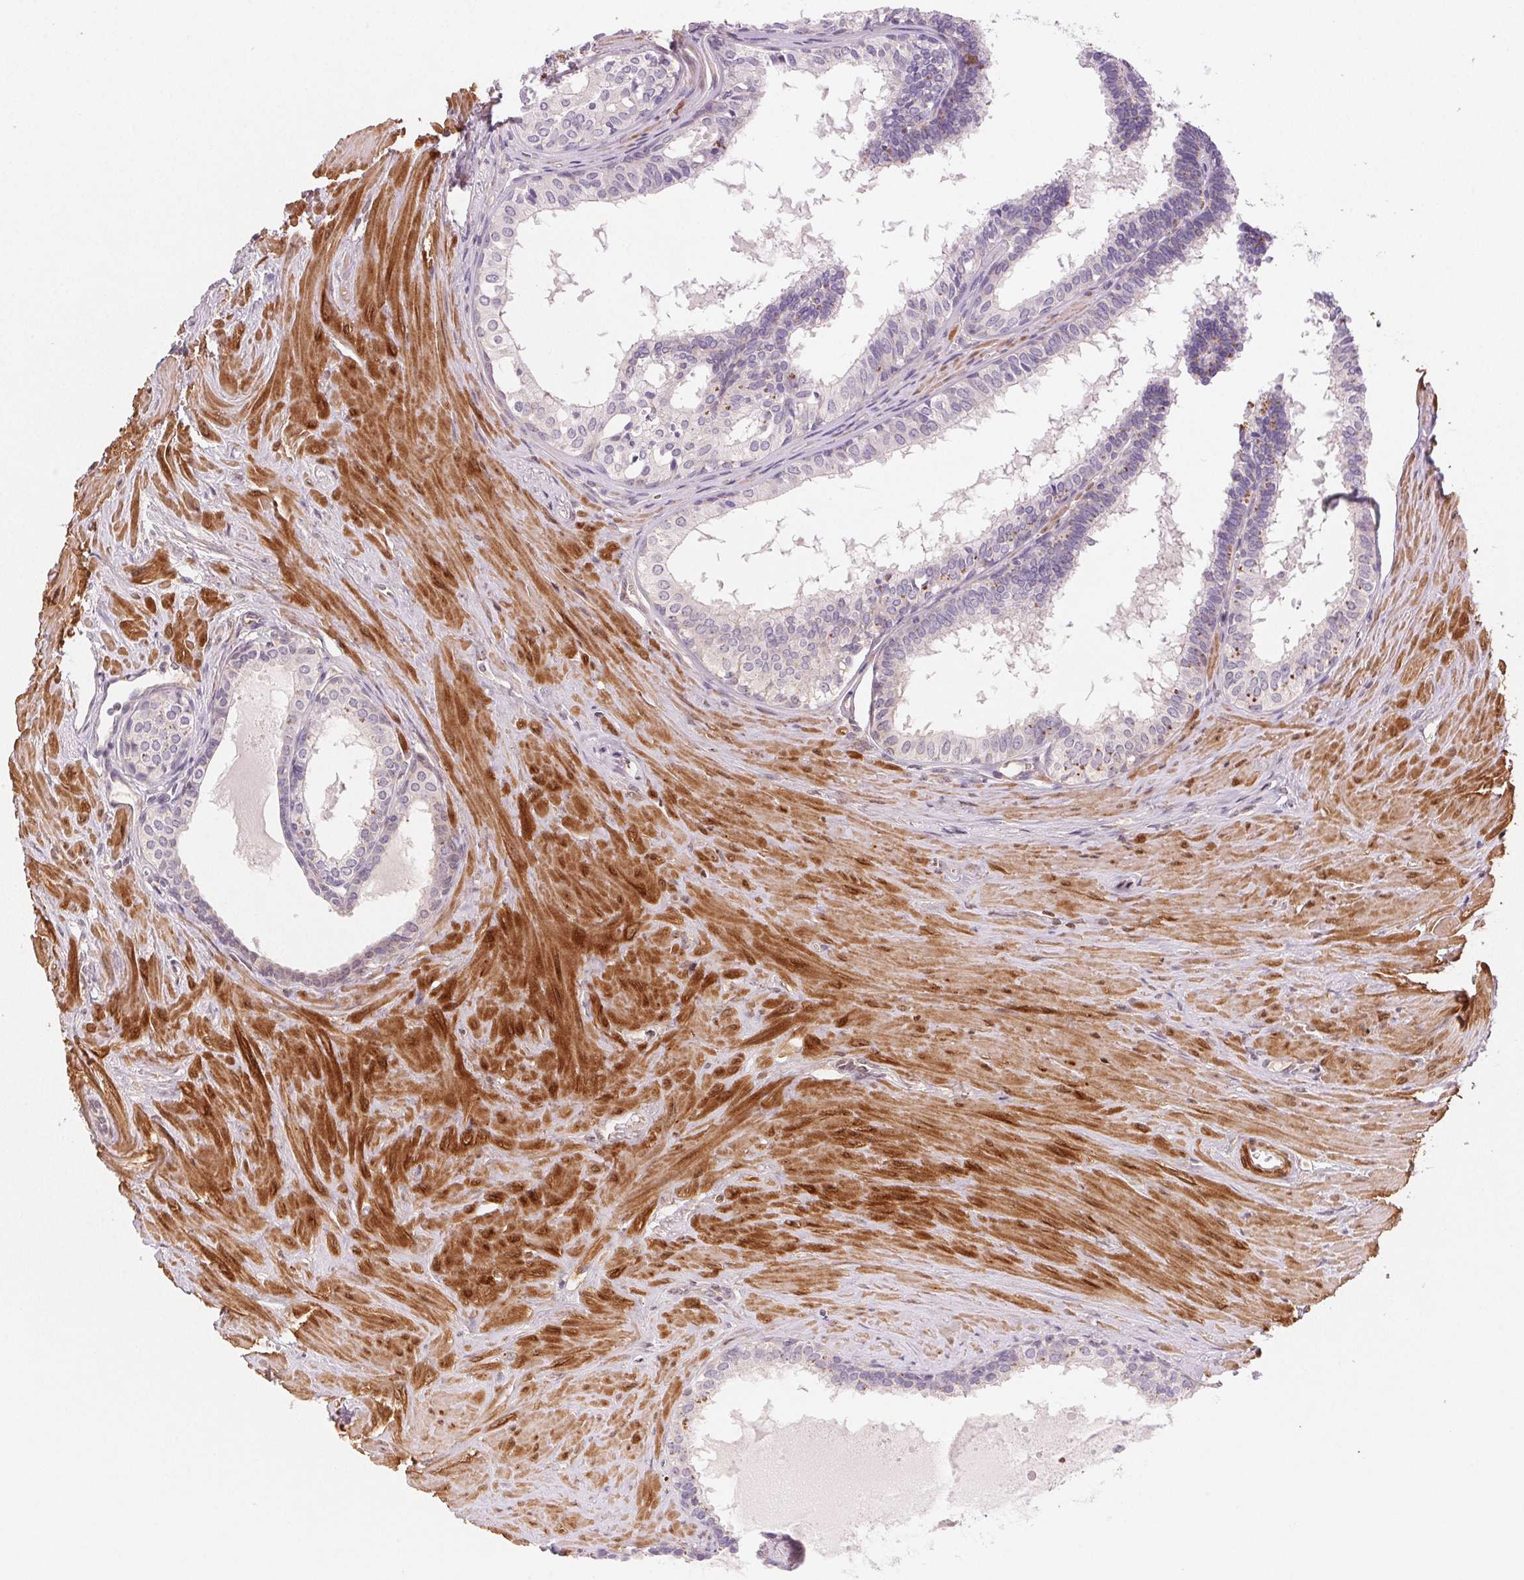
{"staining": {"intensity": "negative", "quantity": "none", "location": "none"}, "tissue": "prostate cancer", "cell_type": "Tumor cells", "image_type": "cancer", "snomed": [{"axis": "morphology", "description": "Adenocarcinoma, High grade"}, {"axis": "topography", "description": "Prostate"}], "caption": "A photomicrograph of human prostate cancer is negative for staining in tumor cells.", "gene": "SMTN", "patient": {"sex": "male", "age": 68}}